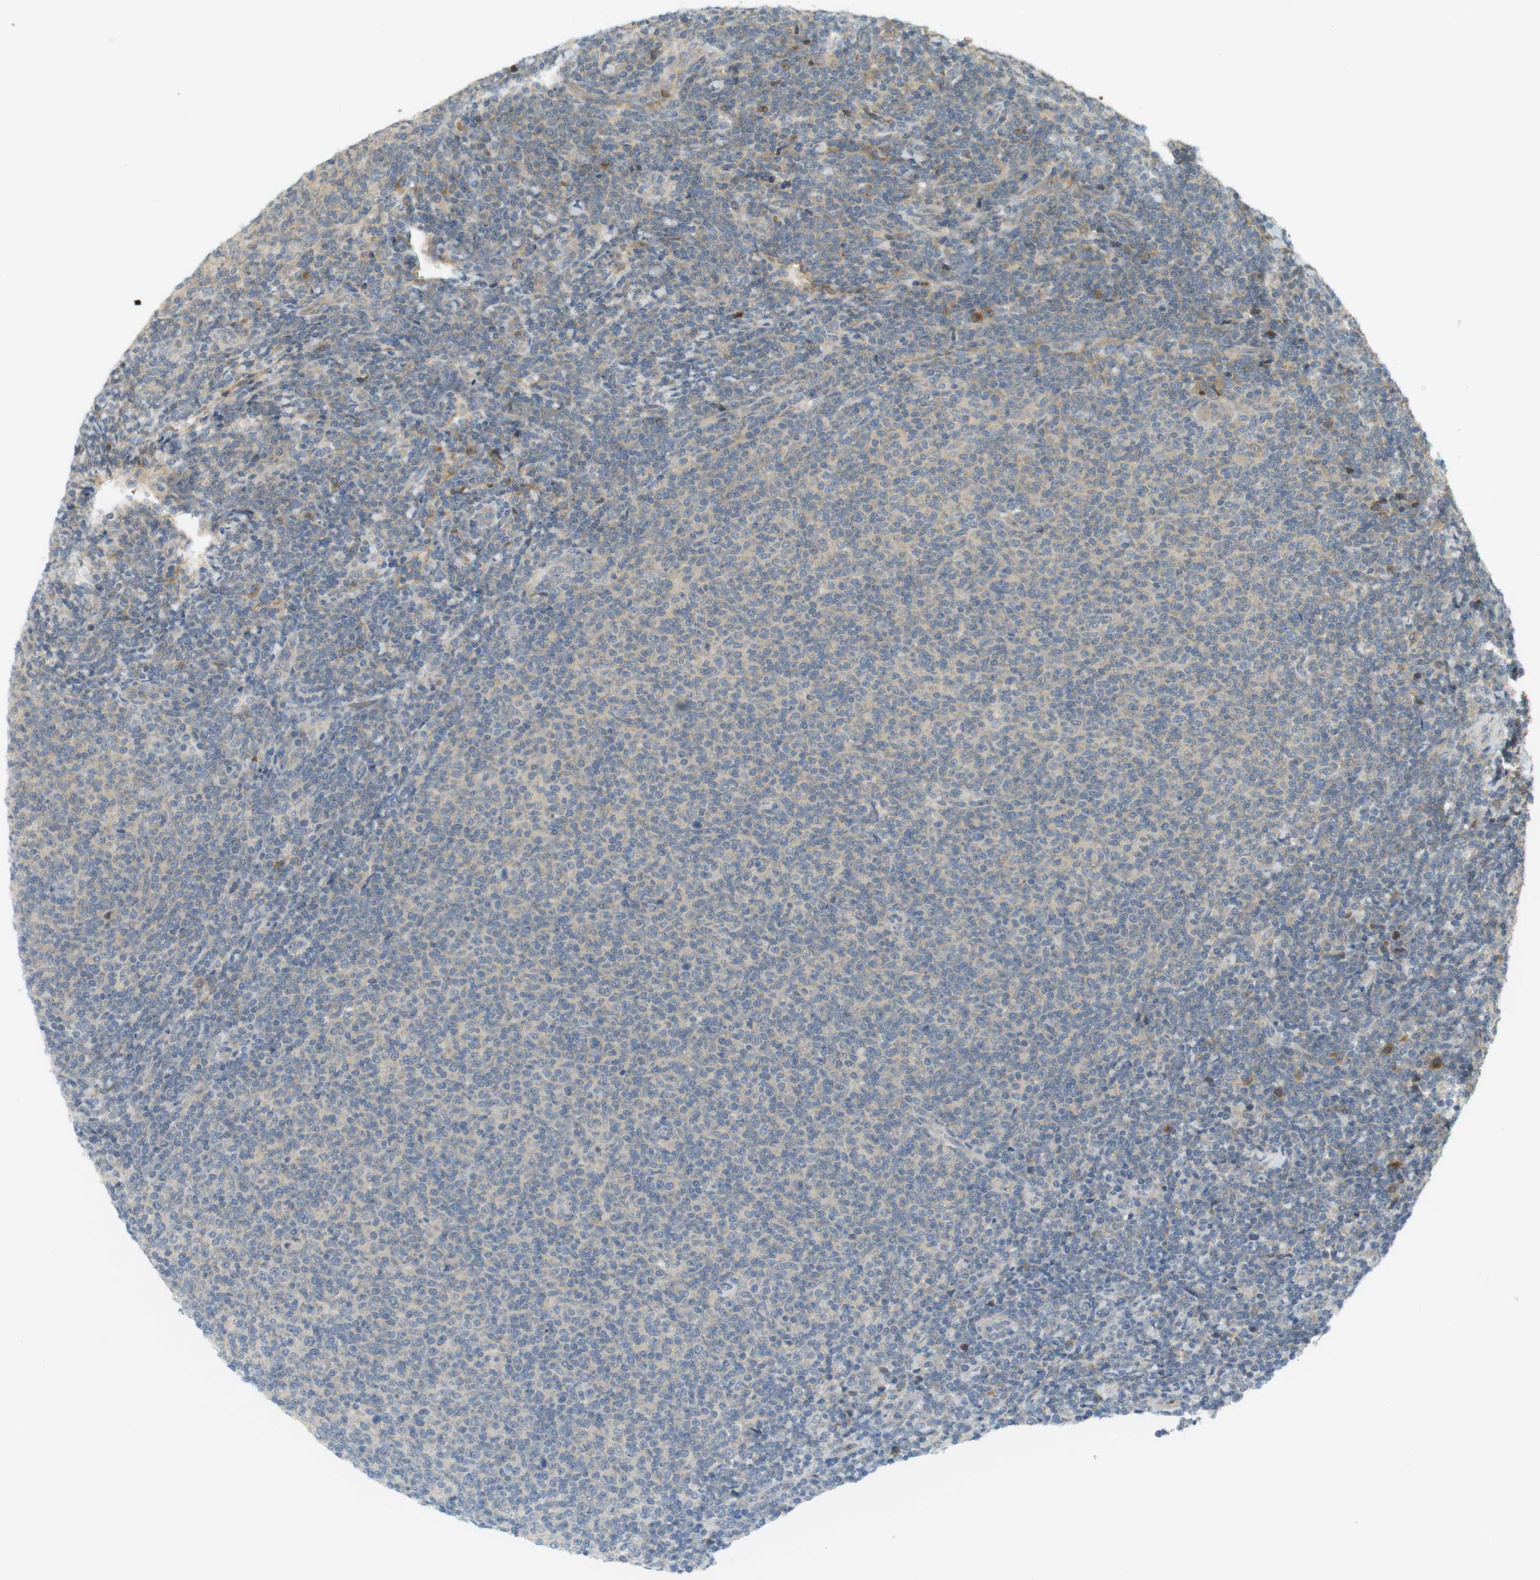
{"staining": {"intensity": "negative", "quantity": "none", "location": "none"}, "tissue": "lymphoma", "cell_type": "Tumor cells", "image_type": "cancer", "snomed": [{"axis": "morphology", "description": "Malignant lymphoma, non-Hodgkin's type, Low grade"}, {"axis": "topography", "description": "Lymph node"}], "caption": "This is an immunohistochemistry image of human lymphoma. There is no positivity in tumor cells.", "gene": "CLRN3", "patient": {"sex": "male", "age": 66}}